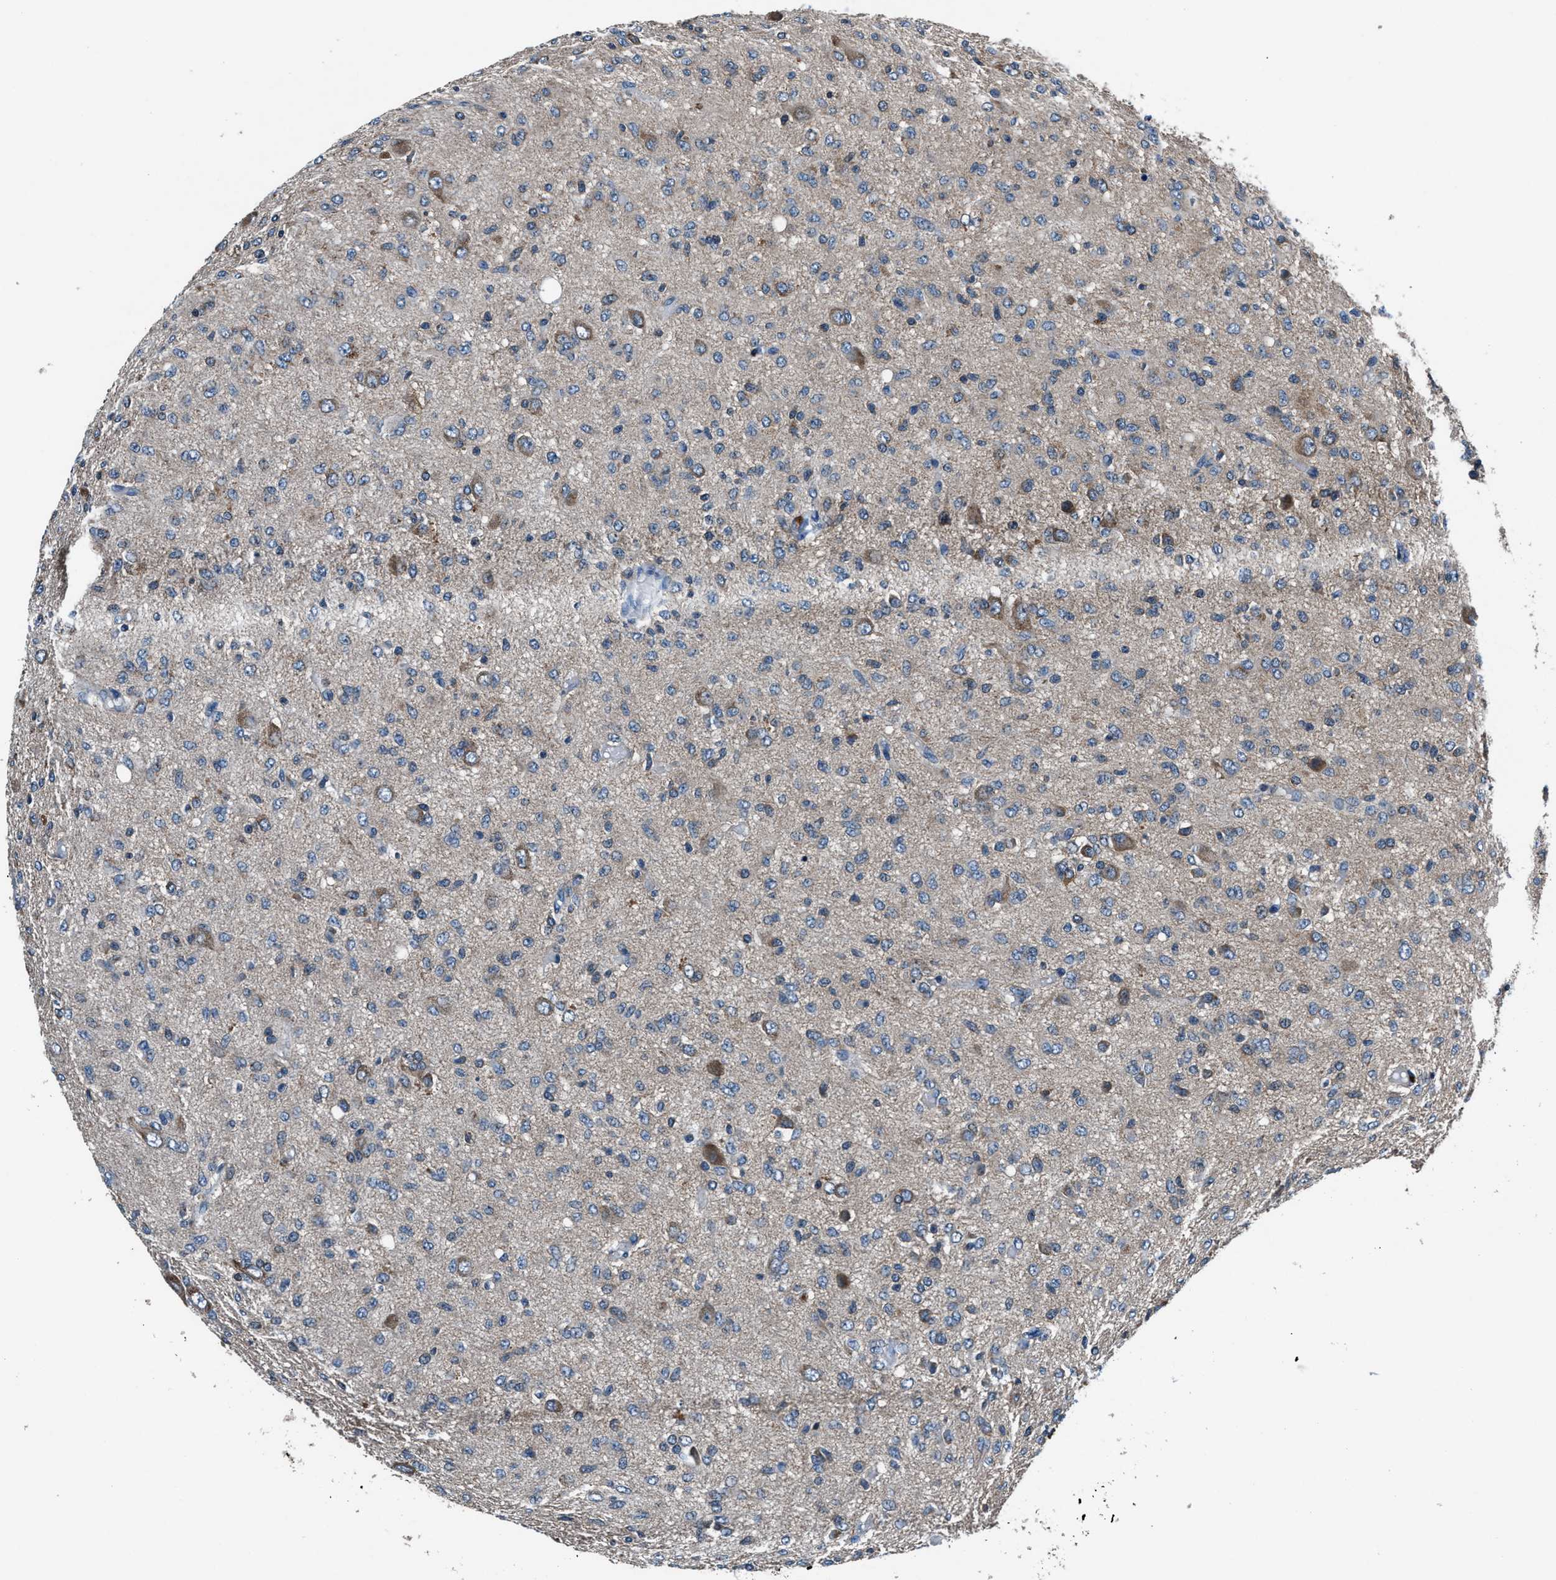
{"staining": {"intensity": "weak", "quantity": "<25%", "location": "cytoplasmic/membranous"}, "tissue": "glioma", "cell_type": "Tumor cells", "image_type": "cancer", "snomed": [{"axis": "morphology", "description": "Glioma, malignant, High grade"}, {"axis": "topography", "description": "Brain"}], "caption": "High power microscopy image of an immunohistochemistry micrograph of high-grade glioma (malignant), revealing no significant staining in tumor cells. (DAB (3,3'-diaminobenzidine) IHC with hematoxylin counter stain).", "gene": "PRTFDC1", "patient": {"sex": "female", "age": 59}}